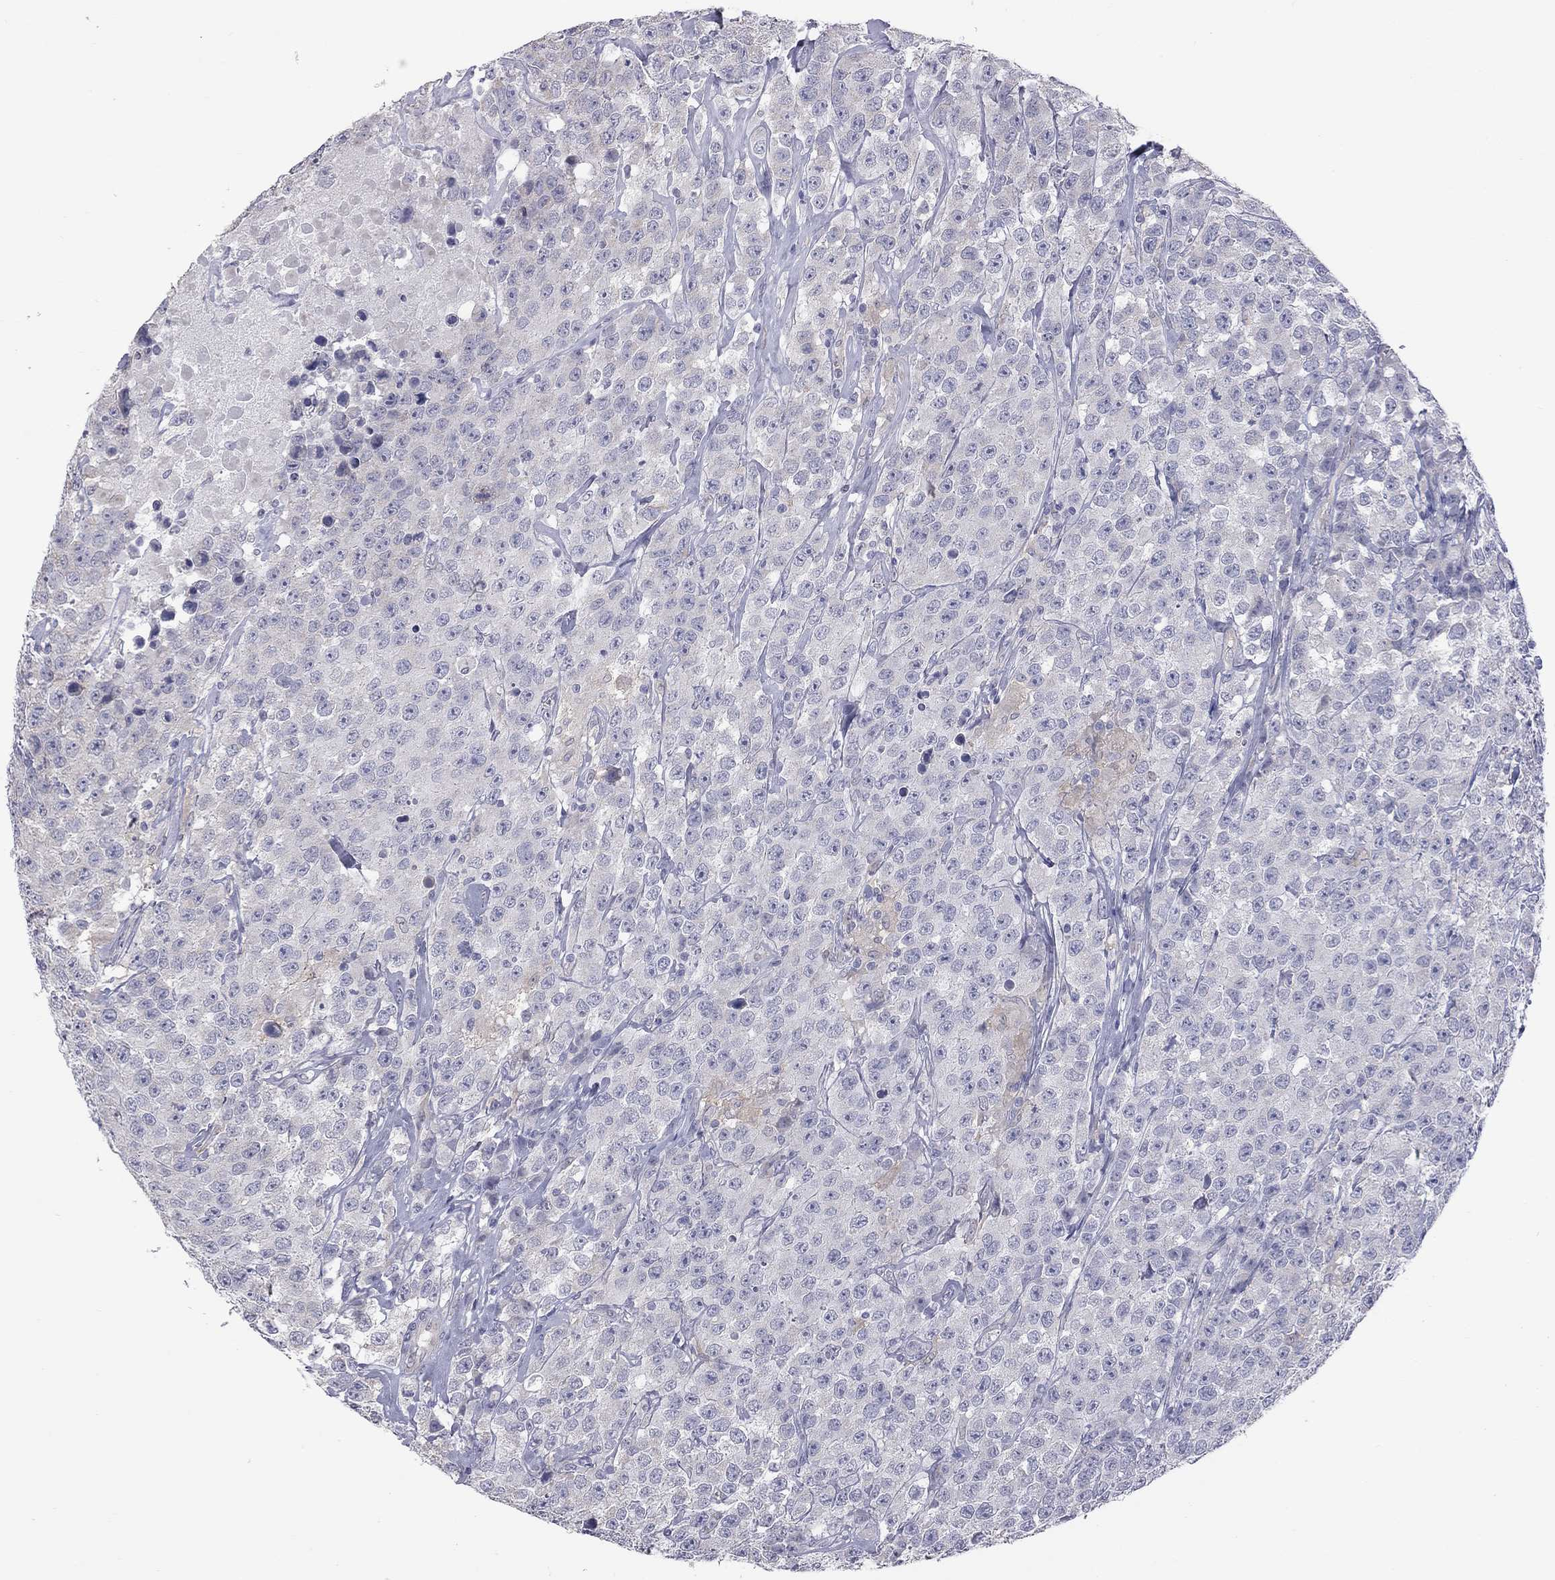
{"staining": {"intensity": "negative", "quantity": "none", "location": "none"}, "tissue": "testis cancer", "cell_type": "Tumor cells", "image_type": "cancer", "snomed": [{"axis": "morphology", "description": "Seminoma, NOS"}, {"axis": "topography", "description": "Testis"}], "caption": "The histopathology image shows no significant positivity in tumor cells of testis seminoma.", "gene": "HYLS1", "patient": {"sex": "male", "age": 59}}